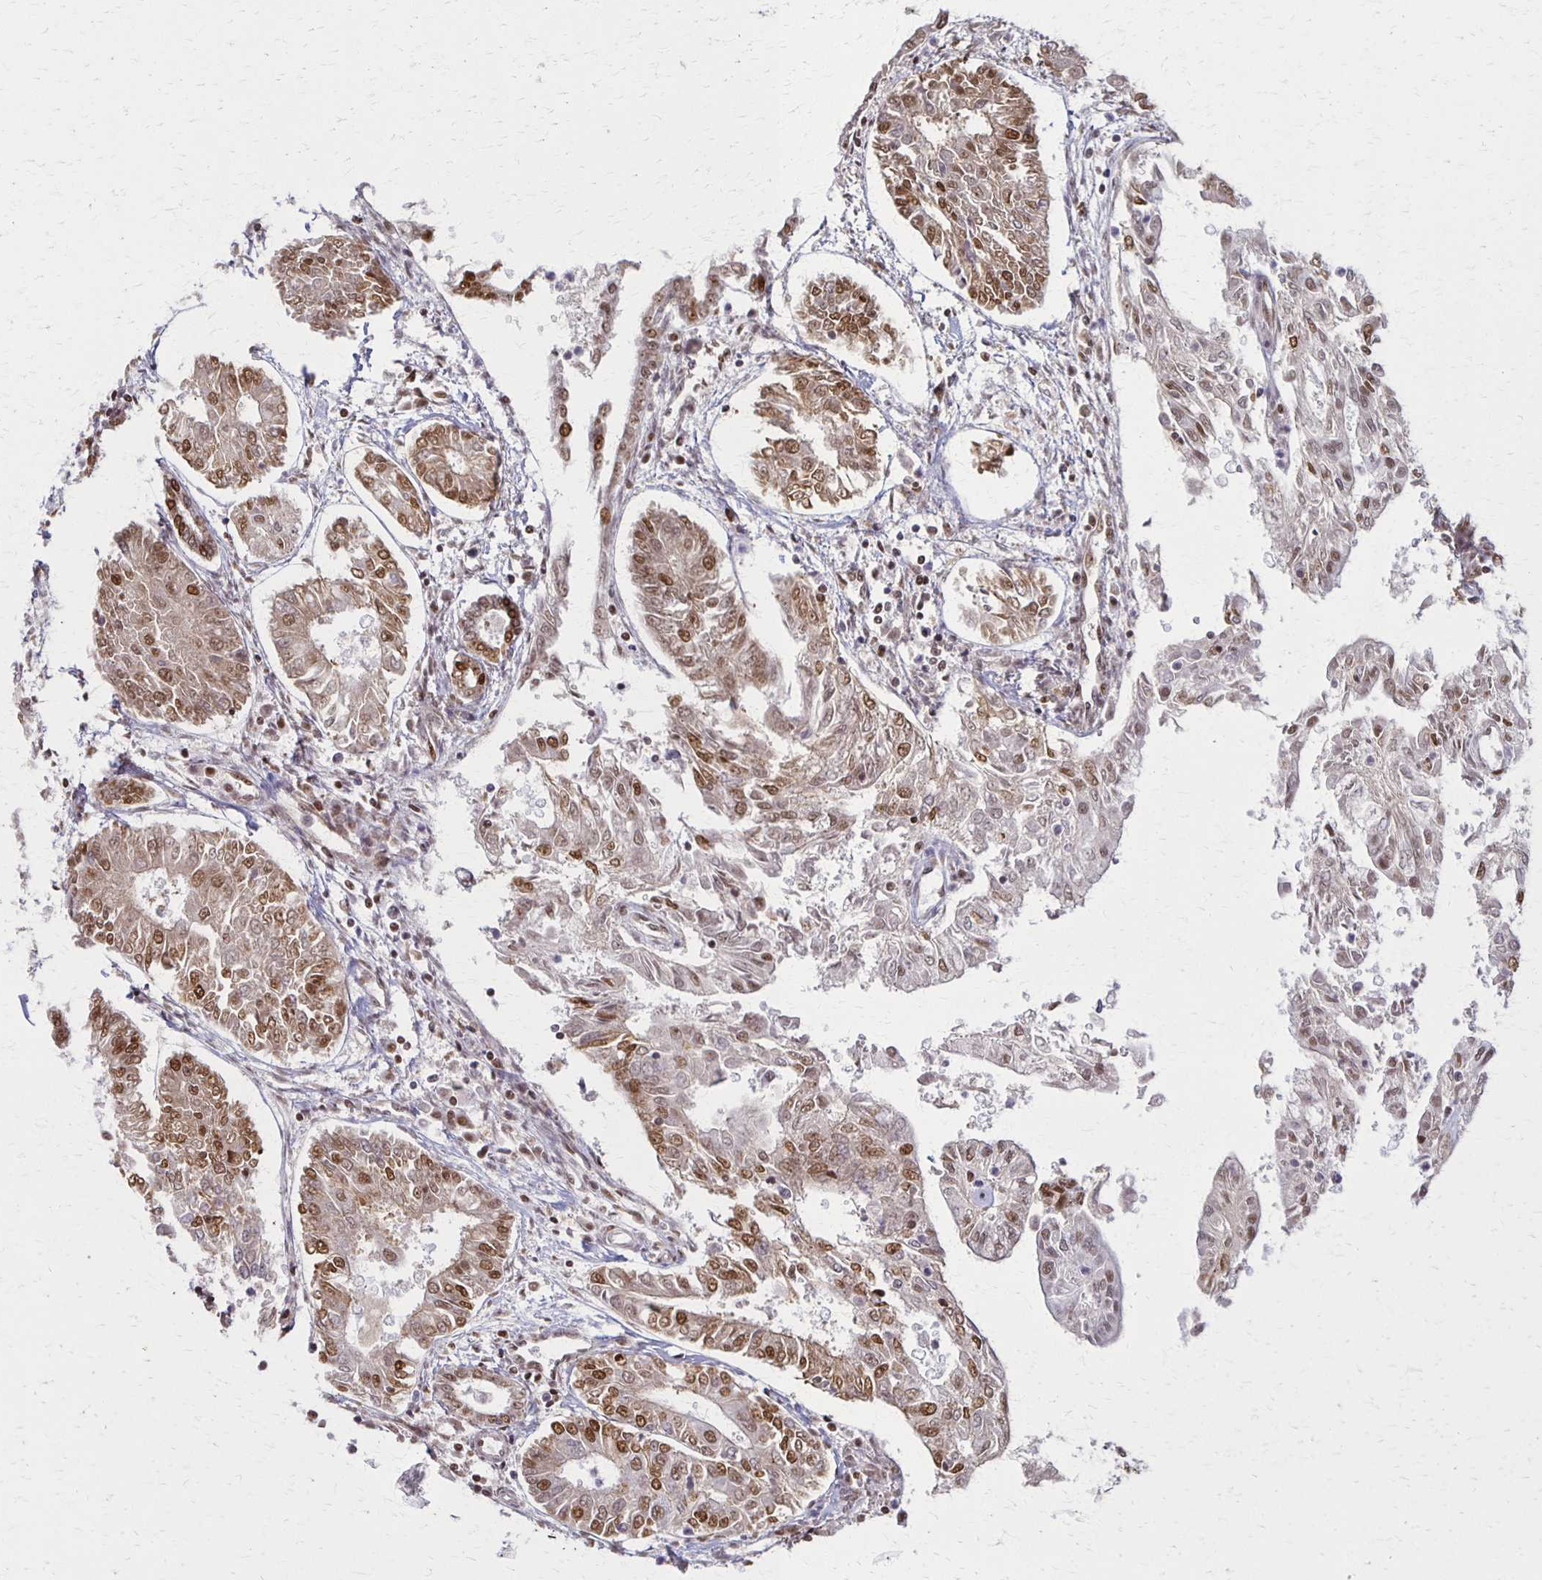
{"staining": {"intensity": "moderate", "quantity": "25%-75%", "location": "cytoplasmic/membranous,nuclear"}, "tissue": "endometrial cancer", "cell_type": "Tumor cells", "image_type": "cancer", "snomed": [{"axis": "morphology", "description": "Adenocarcinoma, NOS"}, {"axis": "topography", "description": "Endometrium"}], "caption": "Brown immunohistochemical staining in human endometrial cancer (adenocarcinoma) reveals moderate cytoplasmic/membranous and nuclear staining in approximately 25%-75% of tumor cells. The staining was performed using DAB, with brown indicating positive protein expression. Nuclei are stained blue with hematoxylin.", "gene": "XRCC6", "patient": {"sex": "female", "age": 68}}